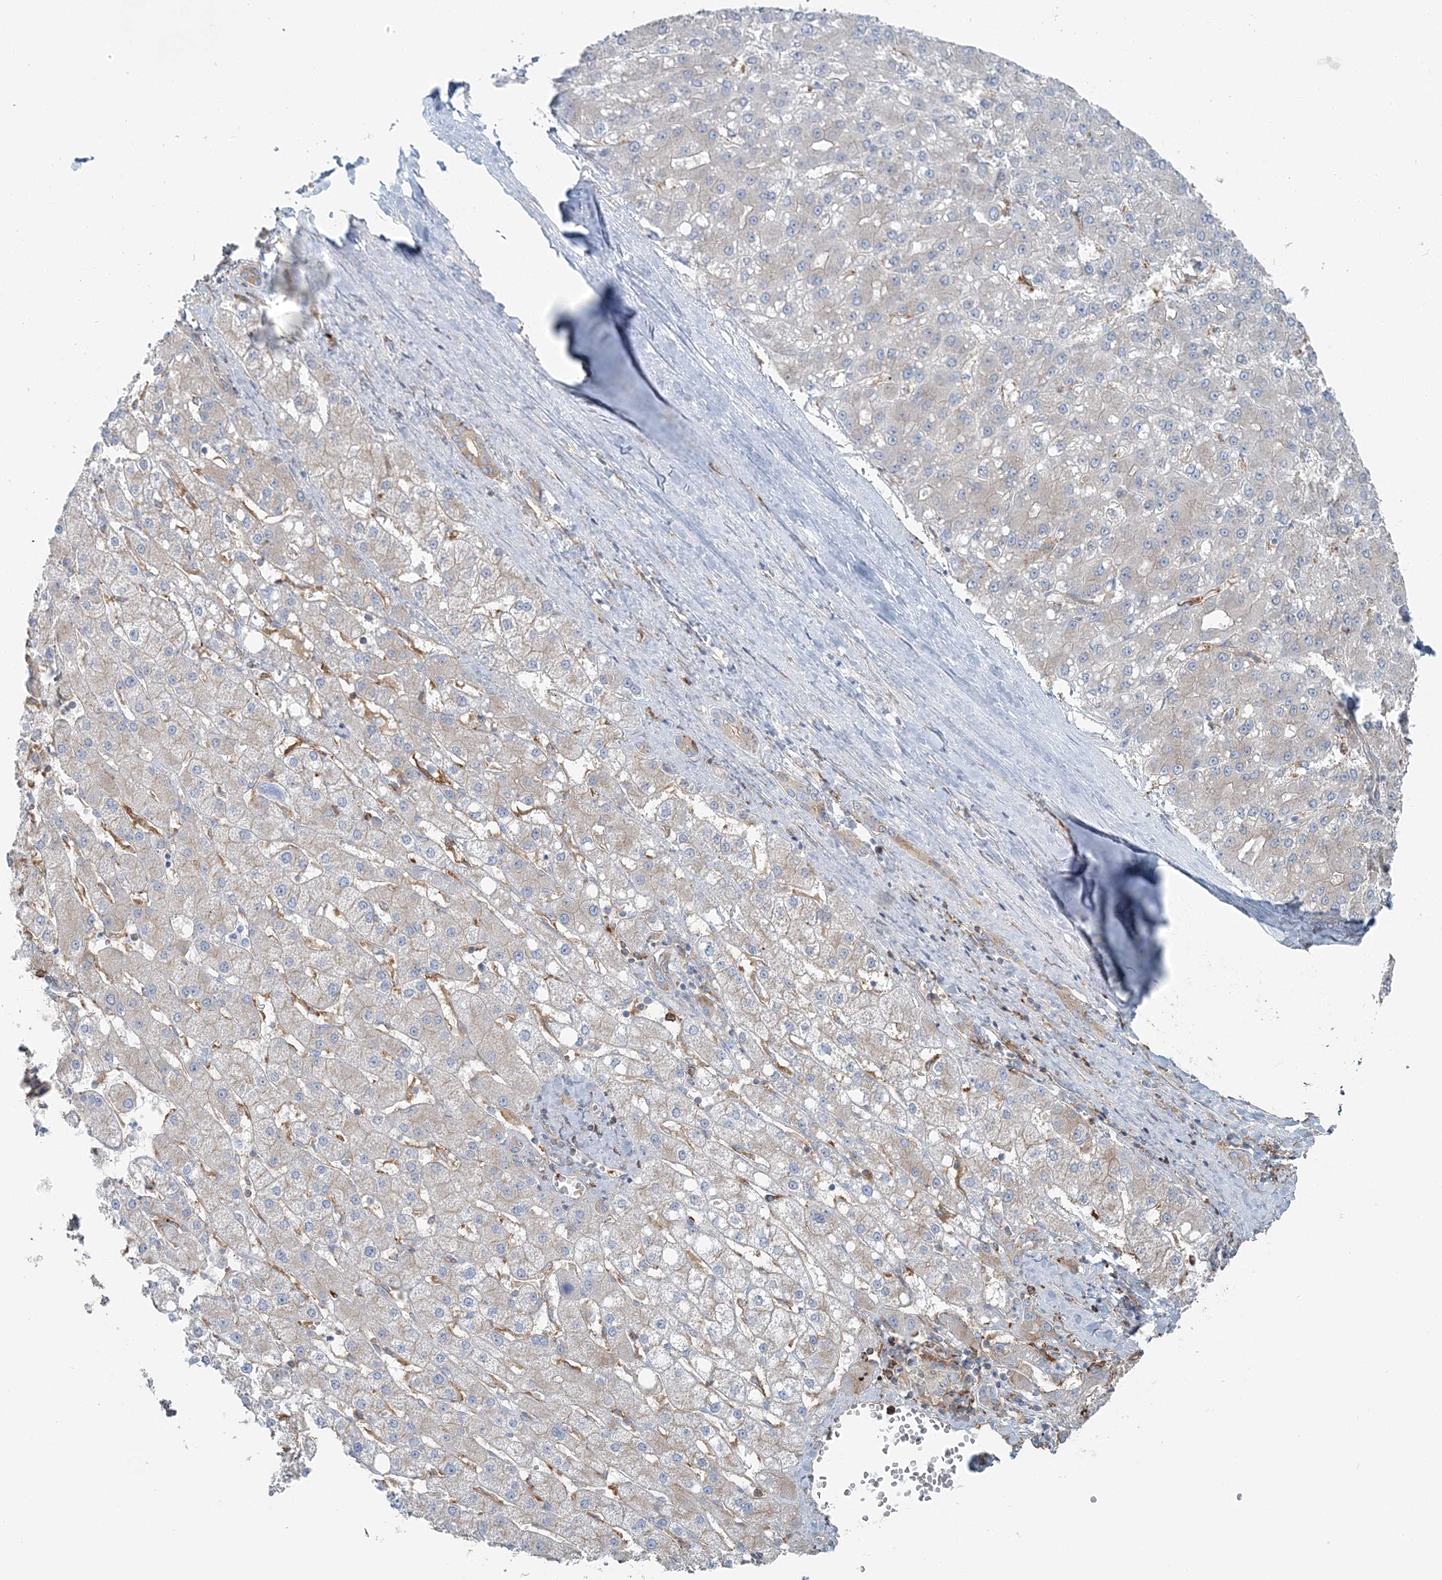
{"staining": {"intensity": "negative", "quantity": "none", "location": "none"}, "tissue": "liver cancer", "cell_type": "Tumor cells", "image_type": "cancer", "snomed": [{"axis": "morphology", "description": "Carcinoma, Hepatocellular, NOS"}, {"axis": "topography", "description": "Liver"}], "caption": "Immunohistochemistry (IHC) histopathology image of neoplastic tissue: liver cancer (hepatocellular carcinoma) stained with DAB (3,3'-diaminobenzidine) reveals no significant protein positivity in tumor cells.", "gene": "SNX2", "patient": {"sex": "male", "age": 67}}